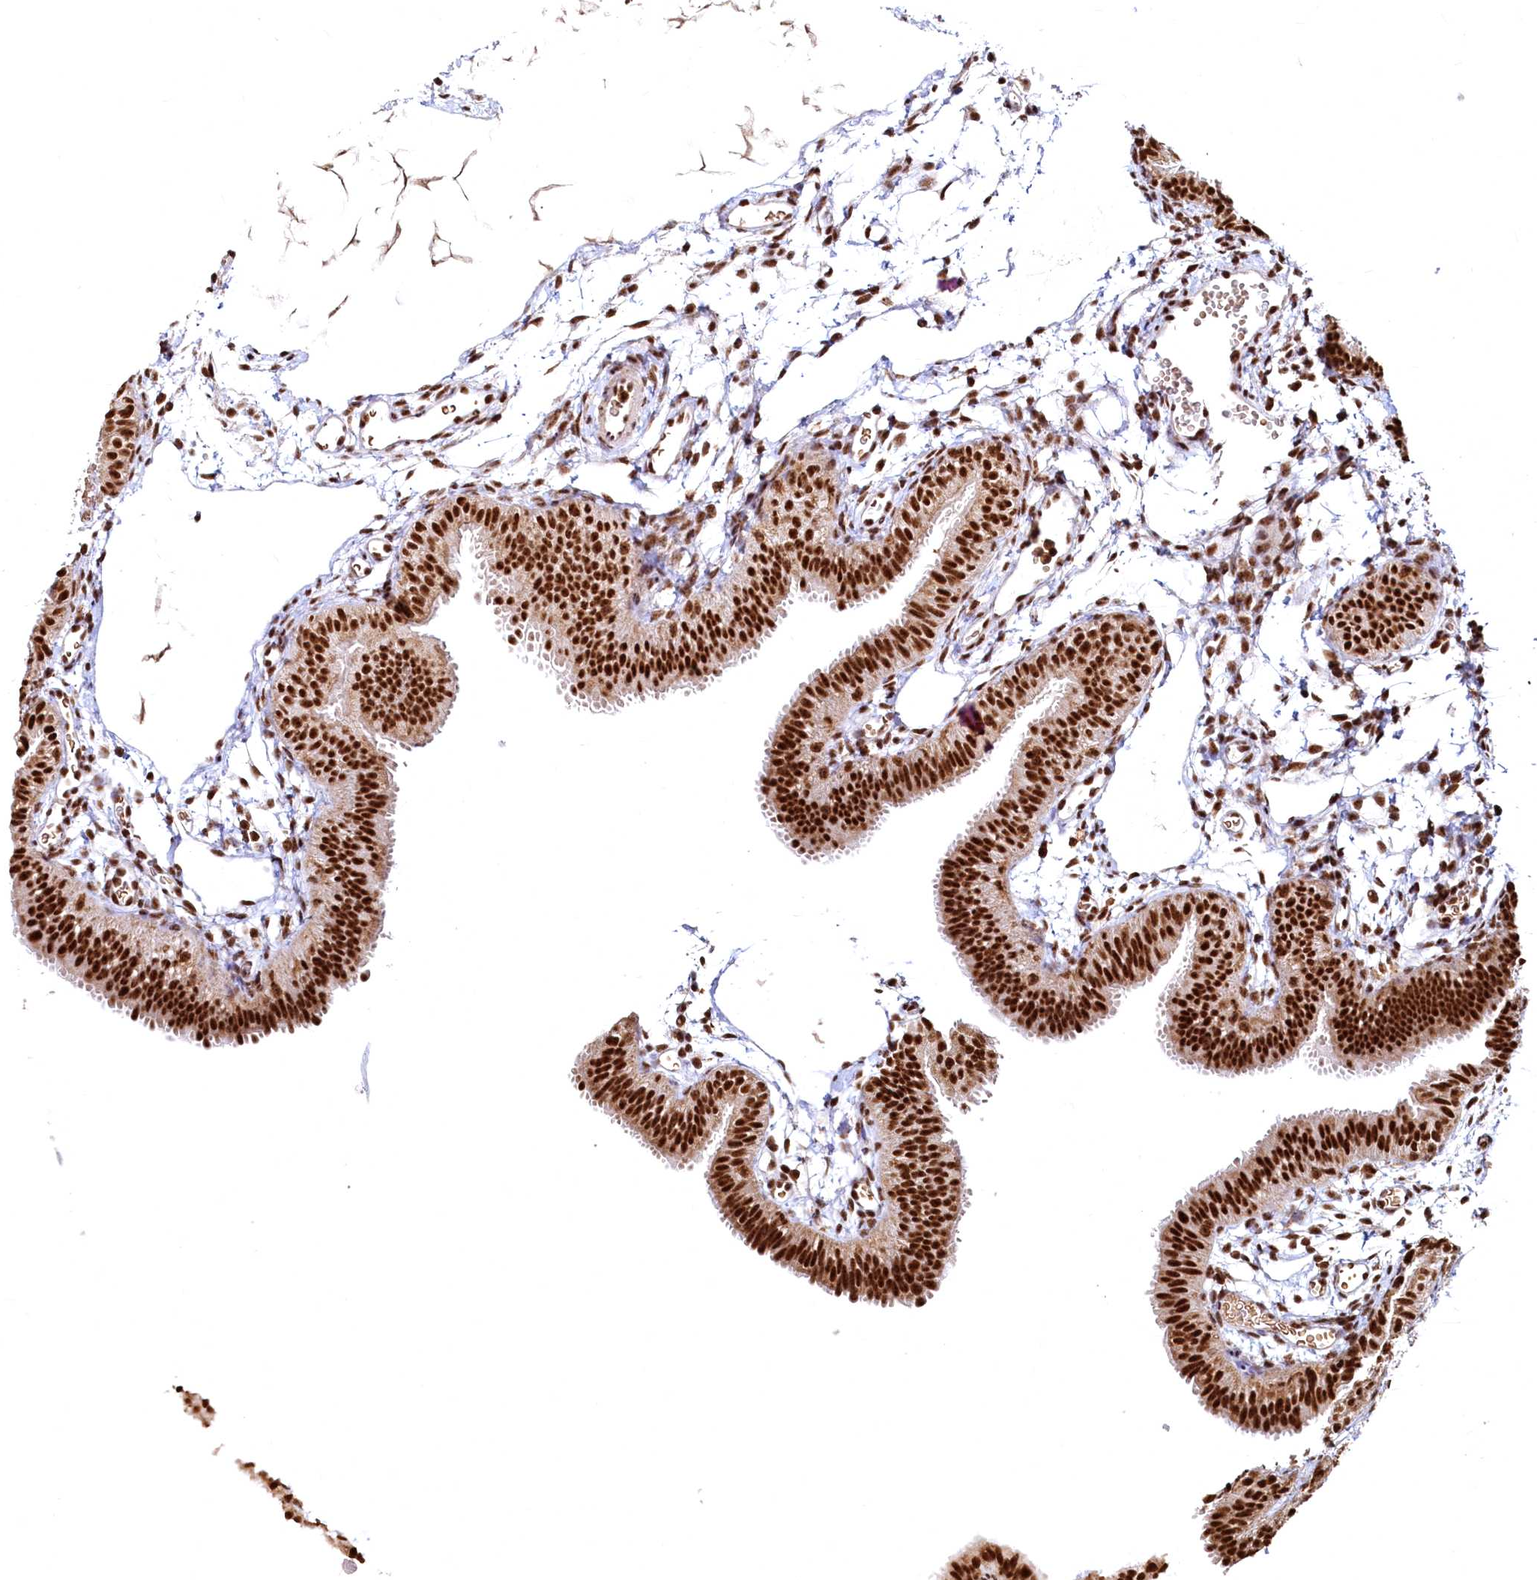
{"staining": {"intensity": "strong", "quantity": ">75%", "location": "cytoplasmic/membranous,nuclear"}, "tissue": "fallopian tube", "cell_type": "Glandular cells", "image_type": "normal", "snomed": [{"axis": "morphology", "description": "Normal tissue, NOS"}, {"axis": "topography", "description": "Fallopian tube"}], "caption": "Immunohistochemical staining of unremarkable fallopian tube demonstrates >75% levels of strong cytoplasmic/membranous,nuclear protein positivity in approximately >75% of glandular cells. The protein of interest is shown in brown color, while the nuclei are stained blue.", "gene": "RSRC2", "patient": {"sex": "female", "age": 35}}